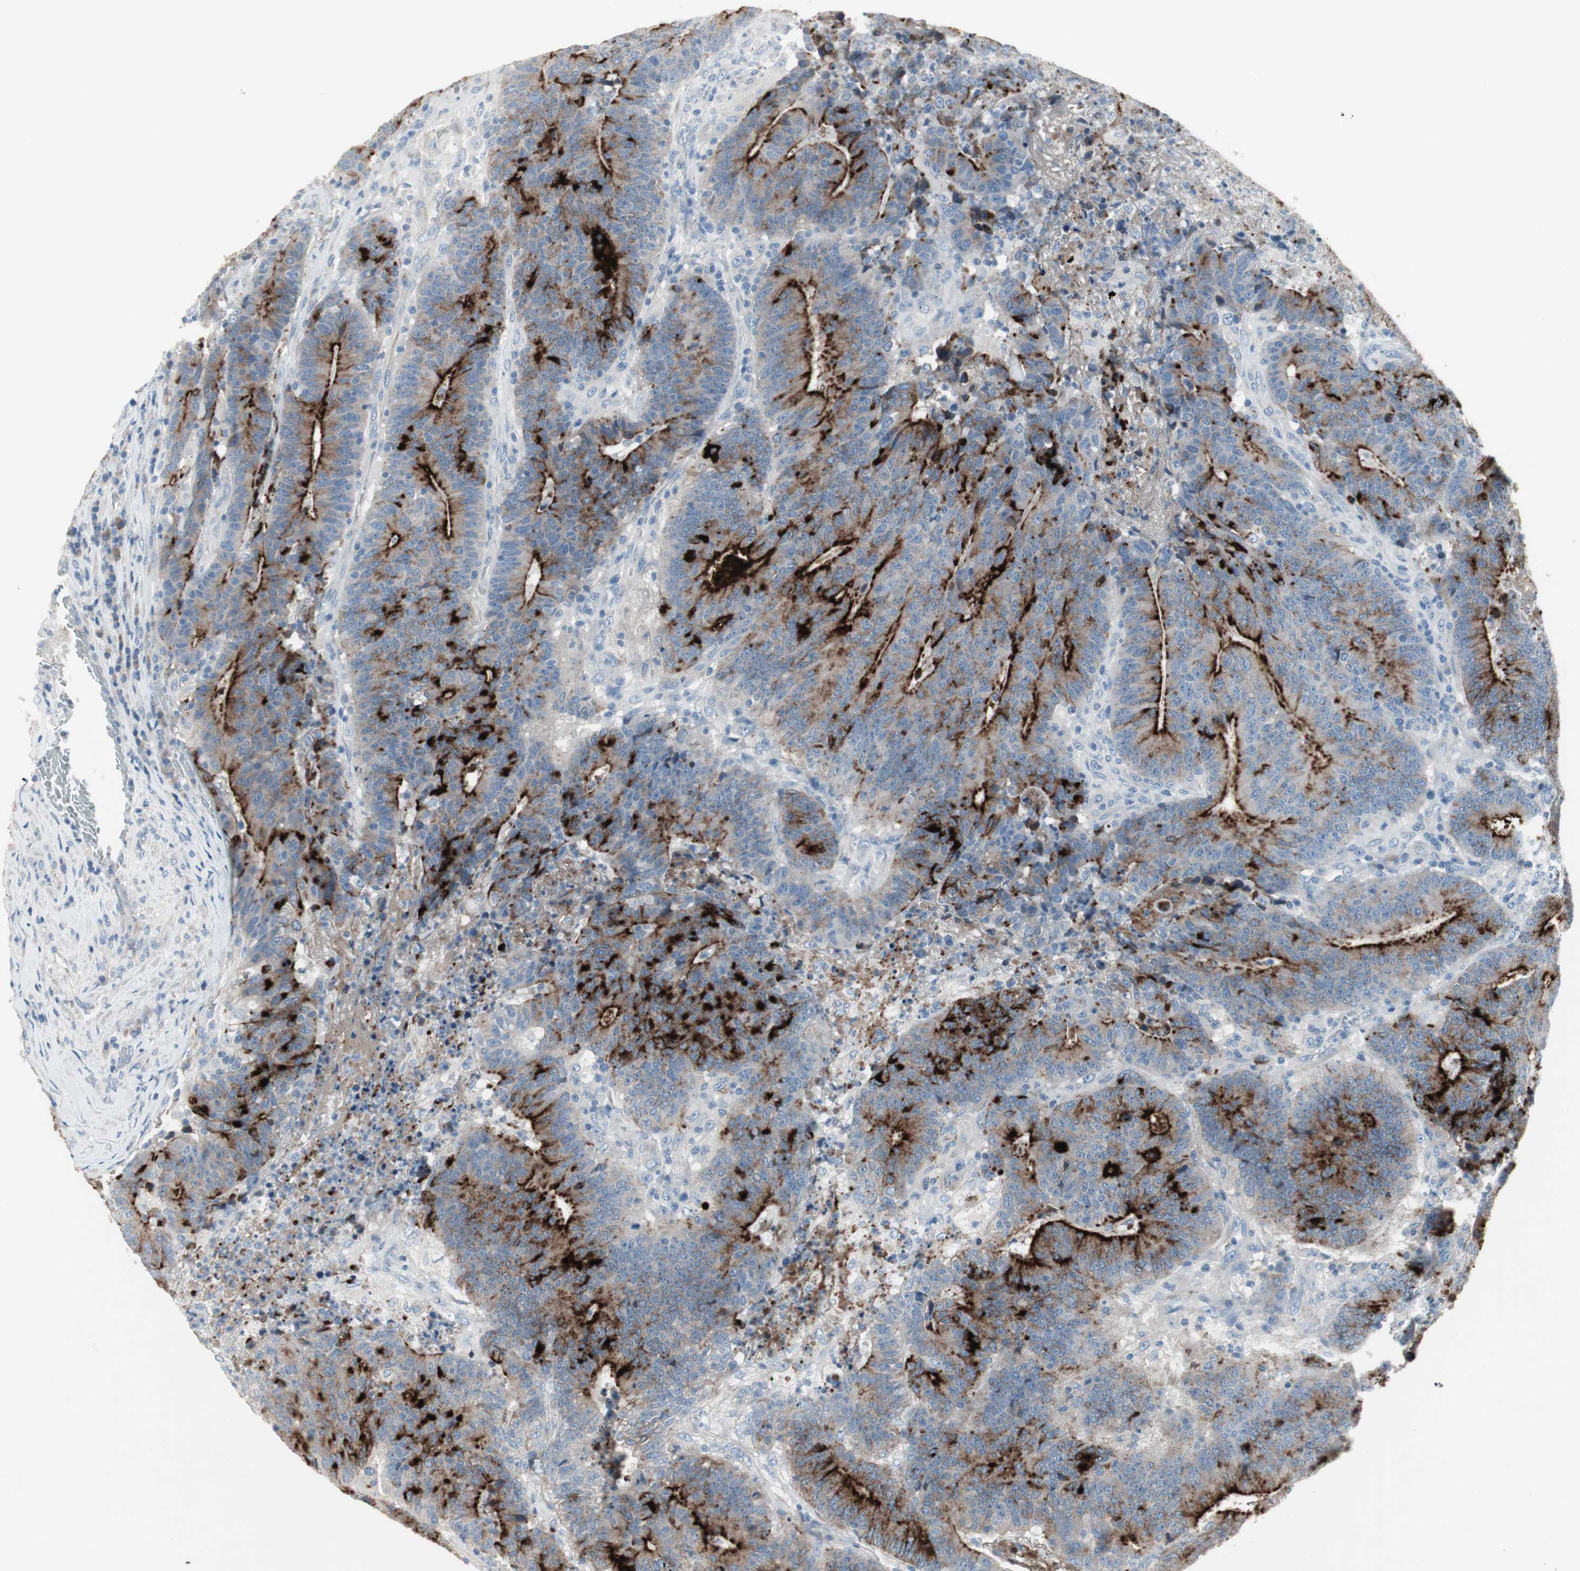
{"staining": {"intensity": "strong", "quantity": ">75%", "location": "cytoplasmic/membranous"}, "tissue": "colorectal cancer", "cell_type": "Tumor cells", "image_type": "cancer", "snomed": [{"axis": "morphology", "description": "Normal tissue, NOS"}, {"axis": "morphology", "description": "Adenocarcinoma, NOS"}, {"axis": "topography", "description": "Colon"}], "caption": "IHC staining of adenocarcinoma (colorectal), which shows high levels of strong cytoplasmic/membranous expression in approximately >75% of tumor cells indicating strong cytoplasmic/membranous protein expression. The staining was performed using DAB (brown) for protein detection and nuclei were counterstained in hematoxylin (blue).", "gene": "PIGR", "patient": {"sex": "female", "age": 75}}